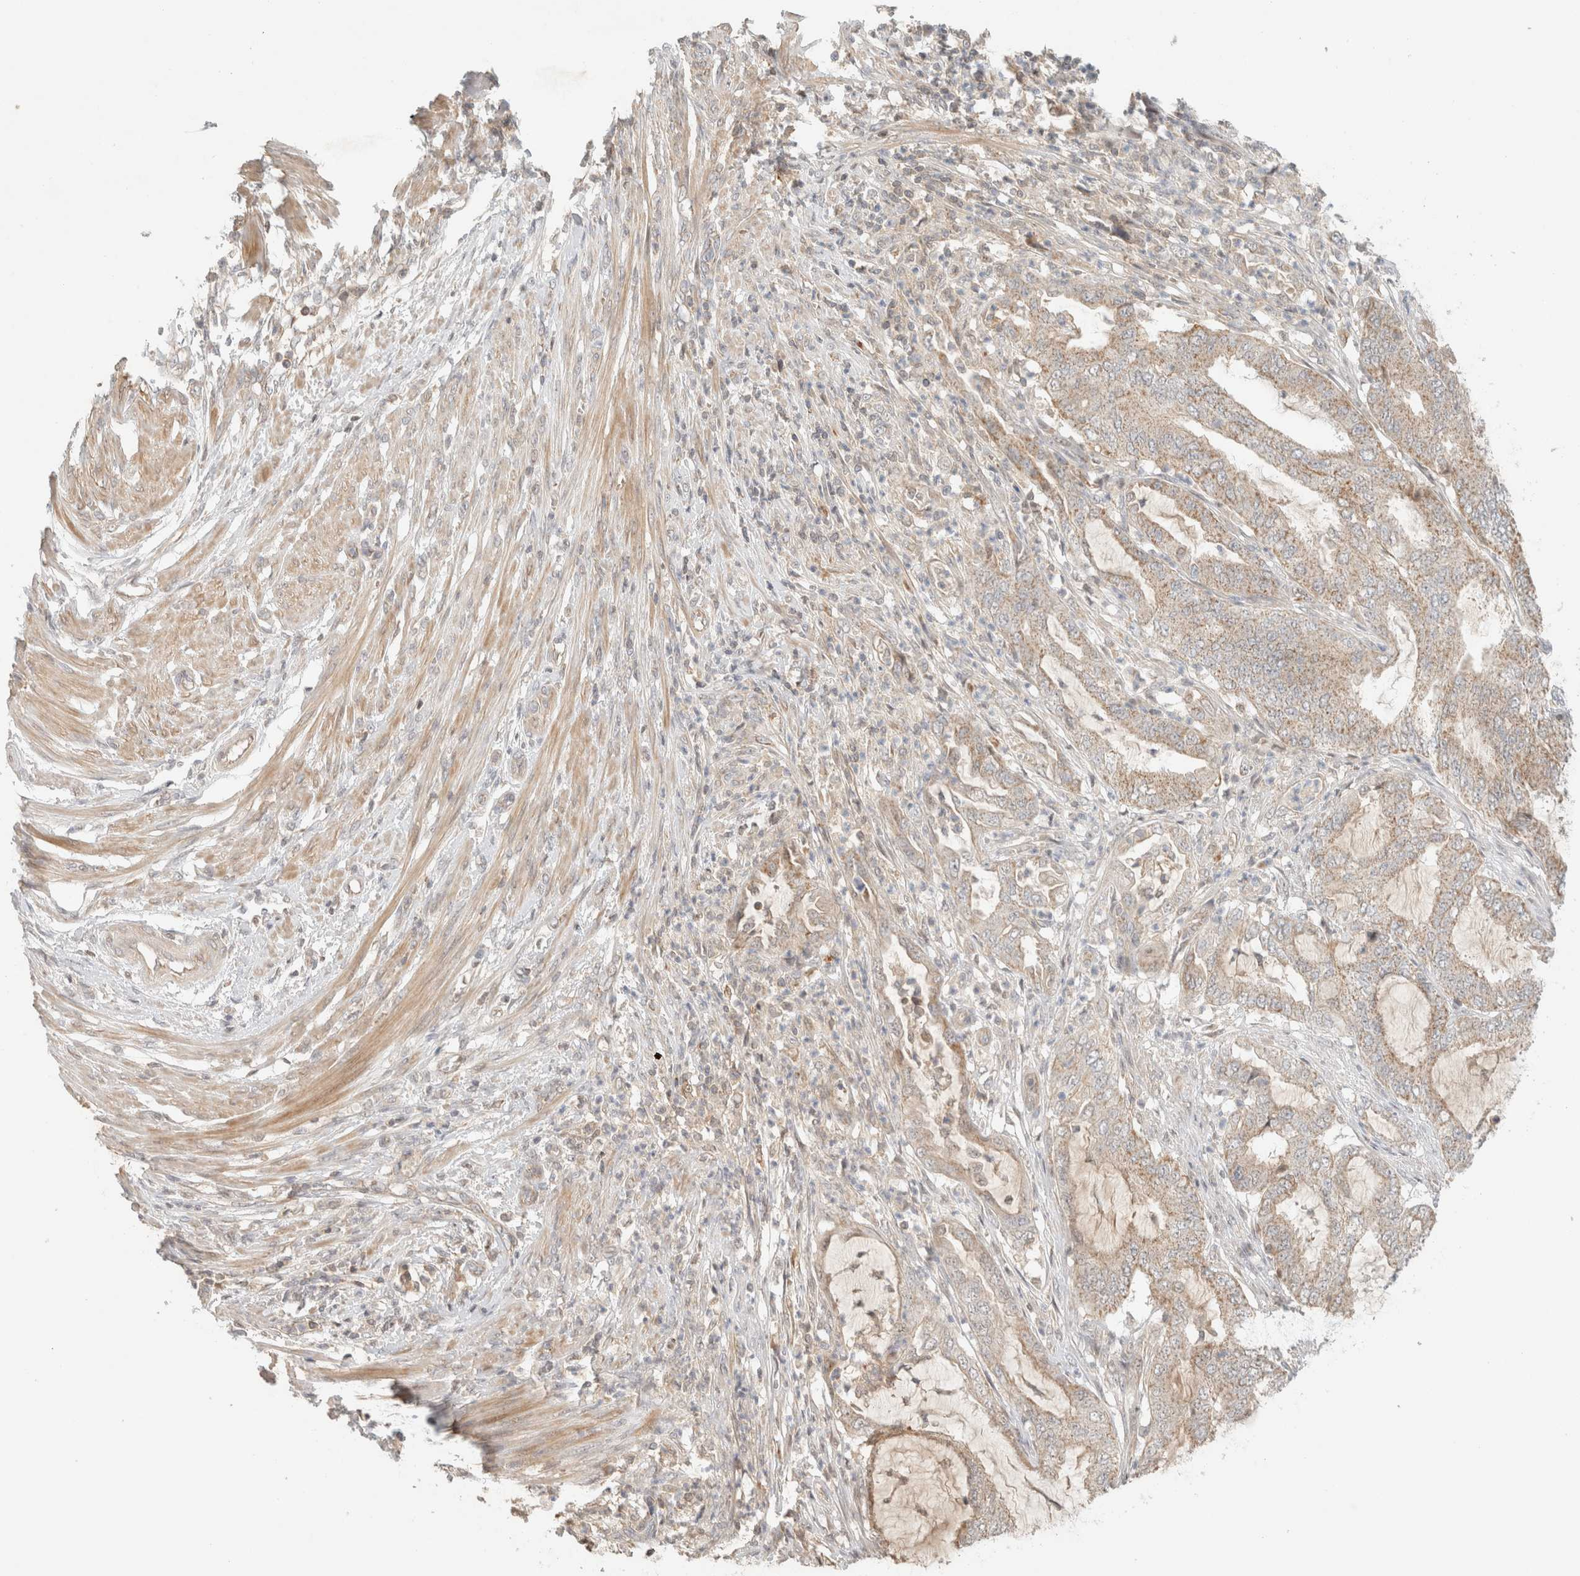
{"staining": {"intensity": "weak", "quantity": ">75%", "location": "cytoplasmic/membranous"}, "tissue": "endometrial cancer", "cell_type": "Tumor cells", "image_type": "cancer", "snomed": [{"axis": "morphology", "description": "Adenocarcinoma, NOS"}, {"axis": "topography", "description": "Endometrium"}], "caption": "Protein expression analysis of human endometrial cancer reveals weak cytoplasmic/membranous staining in about >75% of tumor cells.", "gene": "MRM3", "patient": {"sex": "female", "age": 51}}